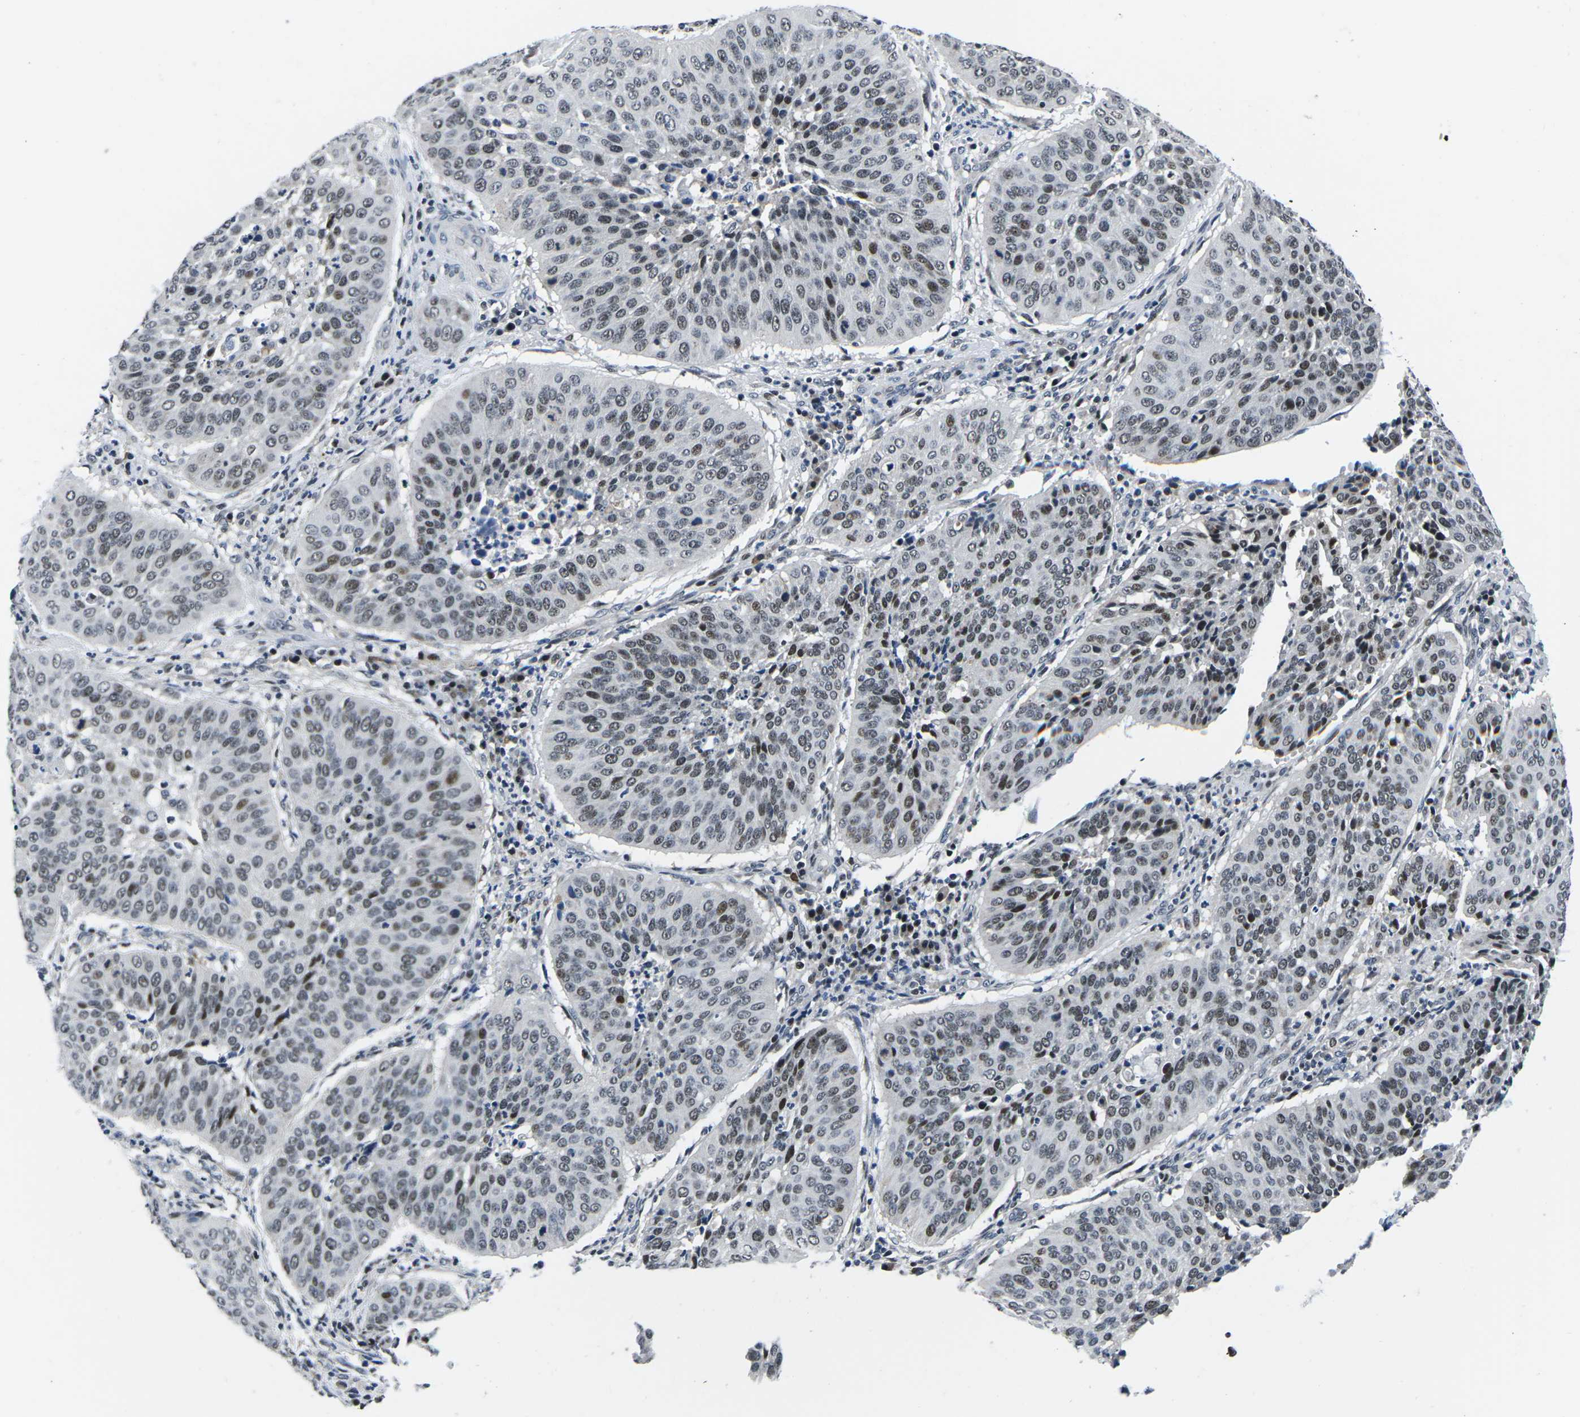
{"staining": {"intensity": "moderate", "quantity": ">75%", "location": "nuclear"}, "tissue": "cervical cancer", "cell_type": "Tumor cells", "image_type": "cancer", "snomed": [{"axis": "morphology", "description": "Normal tissue, NOS"}, {"axis": "morphology", "description": "Squamous cell carcinoma, NOS"}, {"axis": "topography", "description": "Cervix"}], "caption": "The image exhibits a brown stain indicating the presence of a protein in the nuclear of tumor cells in cervical cancer (squamous cell carcinoma).", "gene": "CDC73", "patient": {"sex": "female", "age": 39}}